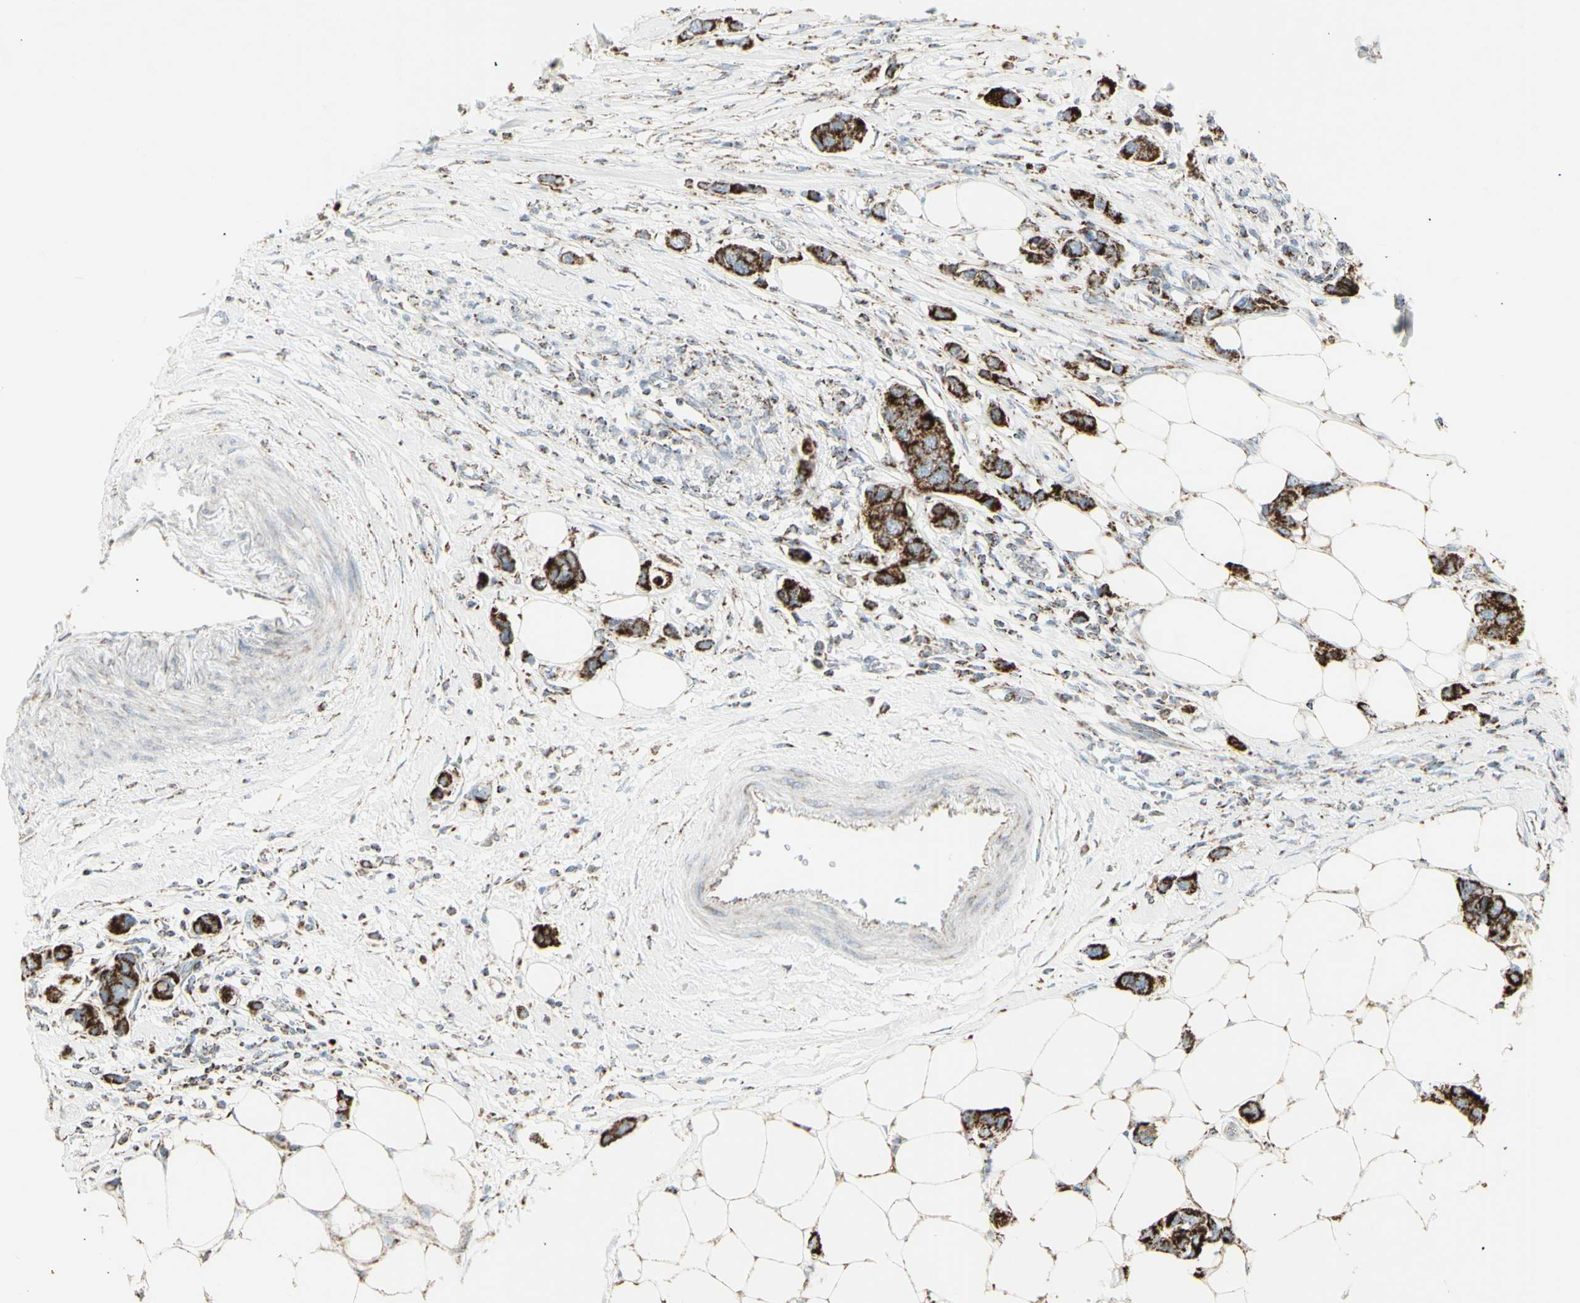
{"staining": {"intensity": "strong", "quantity": ">75%", "location": "cytoplasmic/membranous"}, "tissue": "breast cancer", "cell_type": "Tumor cells", "image_type": "cancer", "snomed": [{"axis": "morphology", "description": "Normal tissue, NOS"}, {"axis": "morphology", "description": "Duct carcinoma"}, {"axis": "topography", "description": "Breast"}], "caption": "An immunohistochemistry micrograph of neoplastic tissue is shown. Protein staining in brown shows strong cytoplasmic/membranous positivity in breast cancer within tumor cells. (DAB (3,3'-diaminobenzidine) IHC, brown staining for protein, blue staining for nuclei).", "gene": "PLGRKT", "patient": {"sex": "female", "age": 50}}